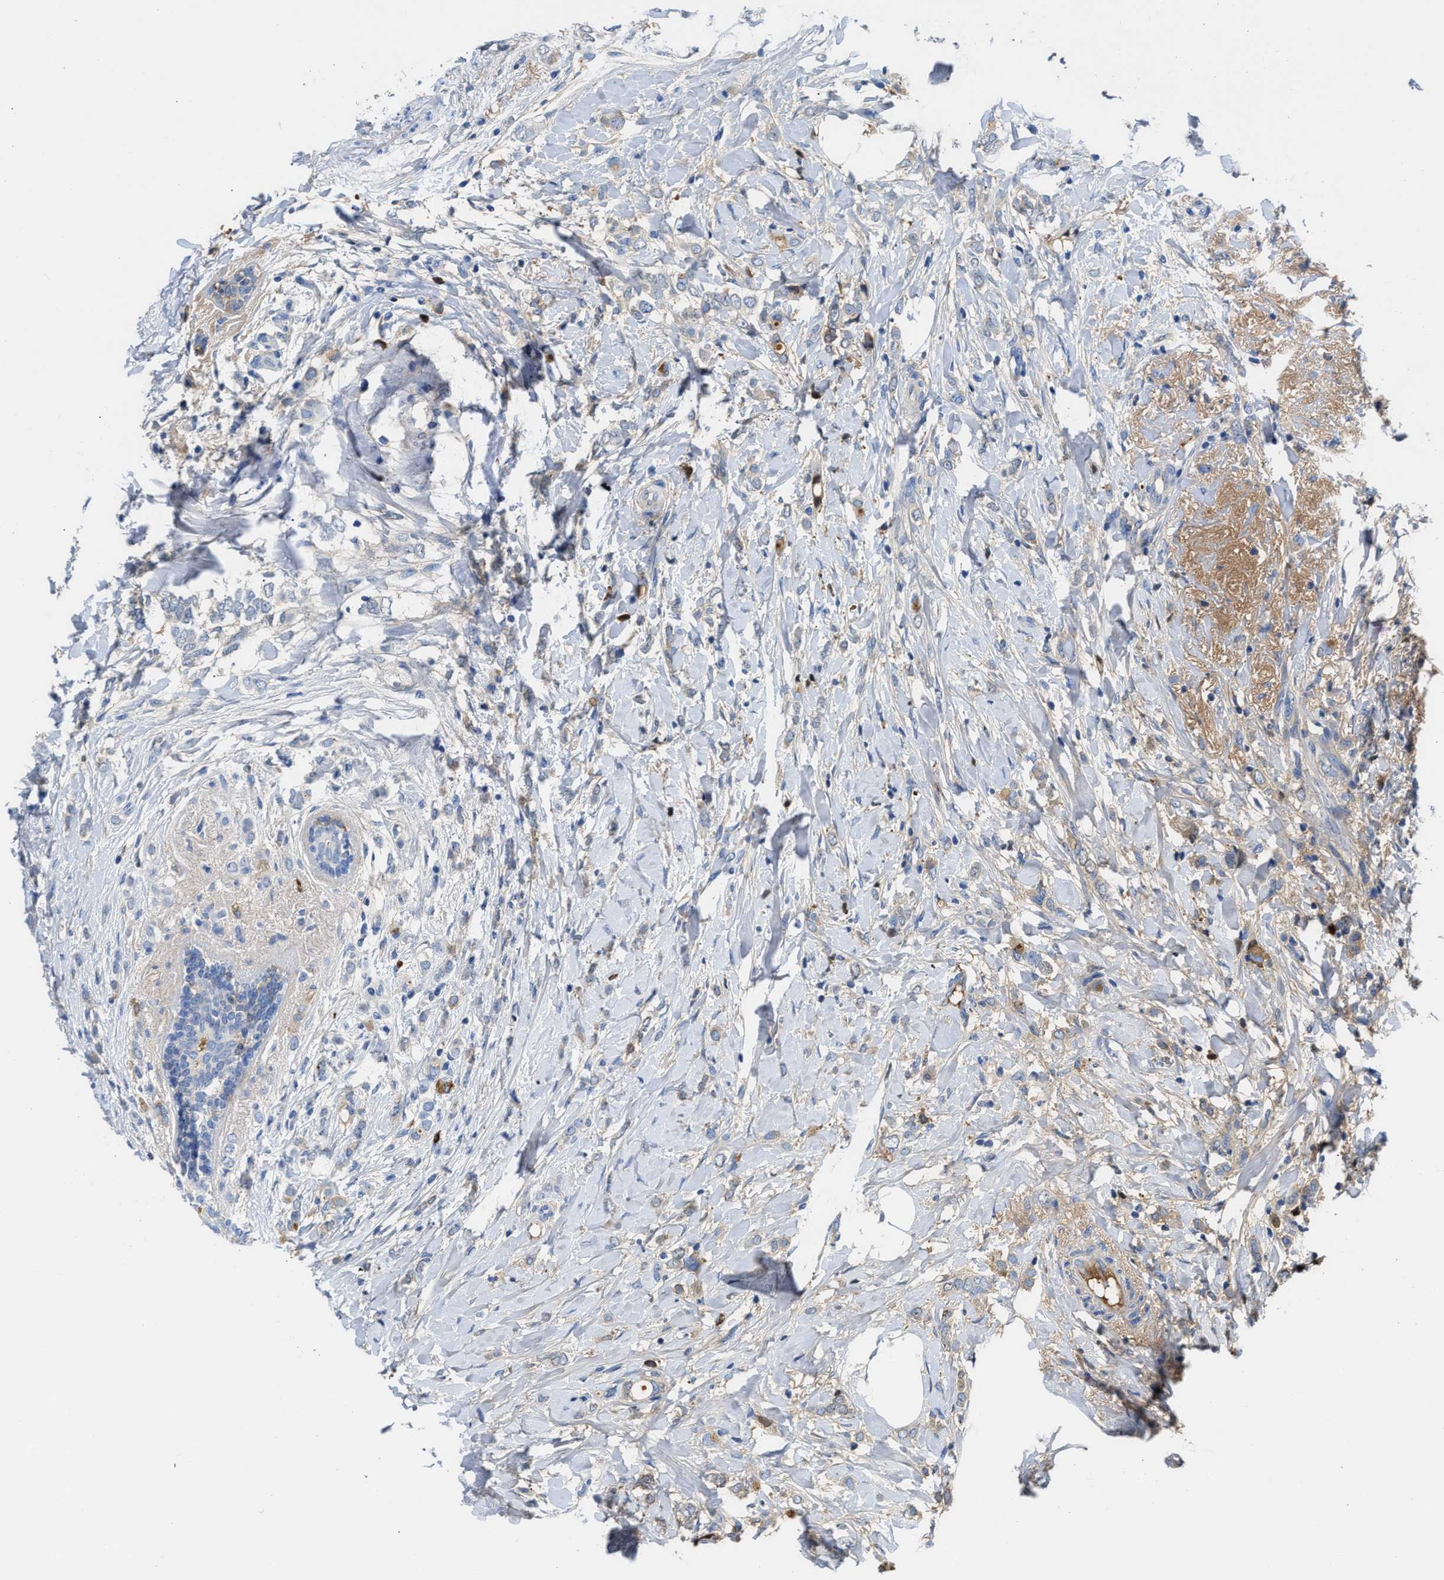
{"staining": {"intensity": "negative", "quantity": "none", "location": "none"}, "tissue": "breast cancer", "cell_type": "Tumor cells", "image_type": "cancer", "snomed": [{"axis": "morphology", "description": "Normal tissue, NOS"}, {"axis": "morphology", "description": "Lobular carcinoma"}, {"axis": "topography", "description": "Breast"}], "caption": "The IHC photomicrograph has no significant staining in tumor cells of breast cancer tissue.", "gene": "GC", "patient": {"sex": "female", "age": 47}}